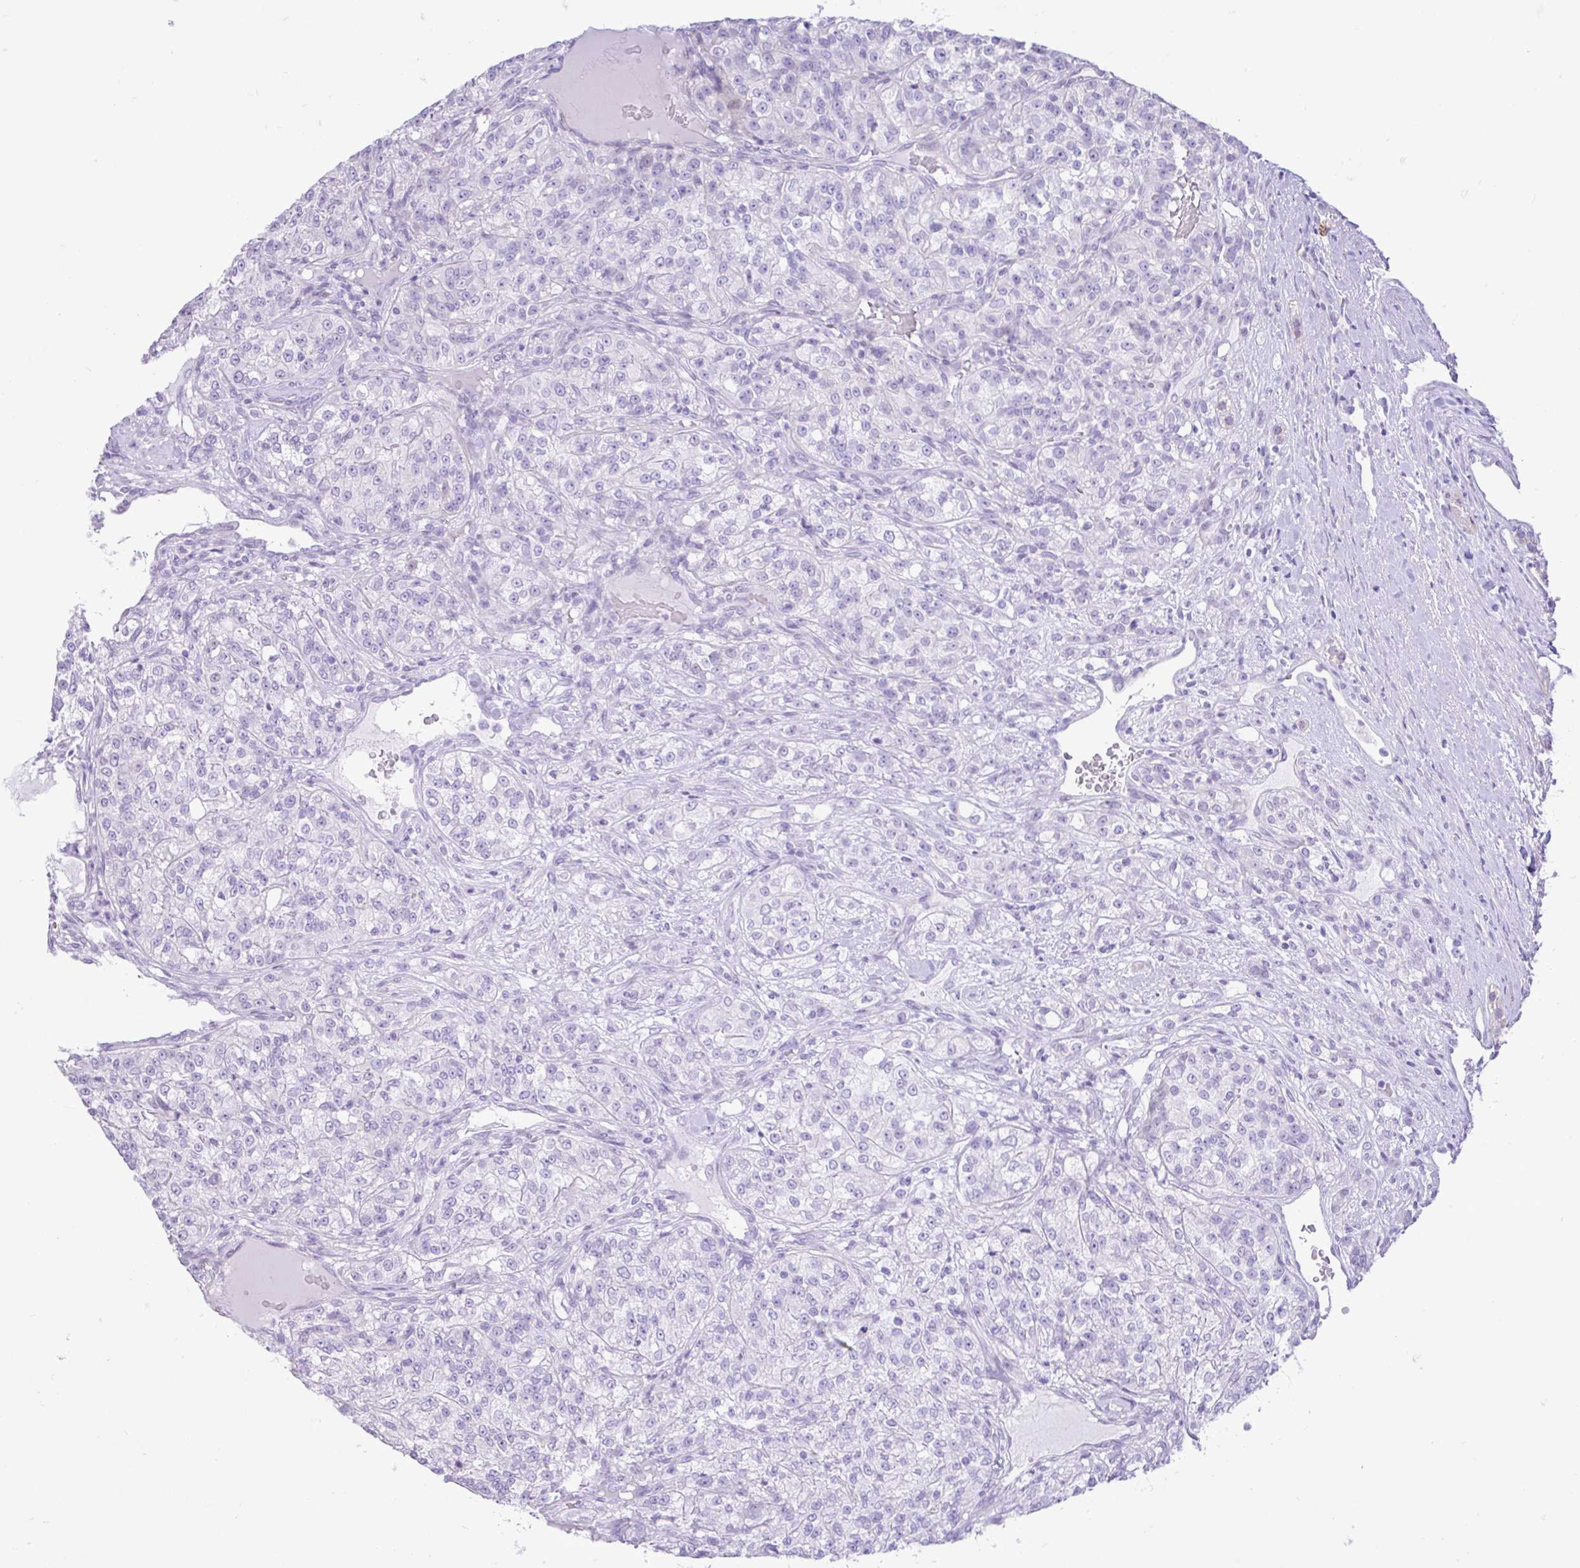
{"staining": {"intensity": "negative", "quantity": "none", "location": "none"}, "tissue": "renal cancer", "cell_type": "Tumor cells", "image_type": "cancer", "snomed": [{"axis": "morphology", "description": "Adenocarcinoma, NOS"}, {"axis": "topography", "description": "Kidney"}], "caption": "The image shows no staining of tumor cells in renal cancer.", "gene": "REEP1", "patient": {"sex": "female", "age": 63}}